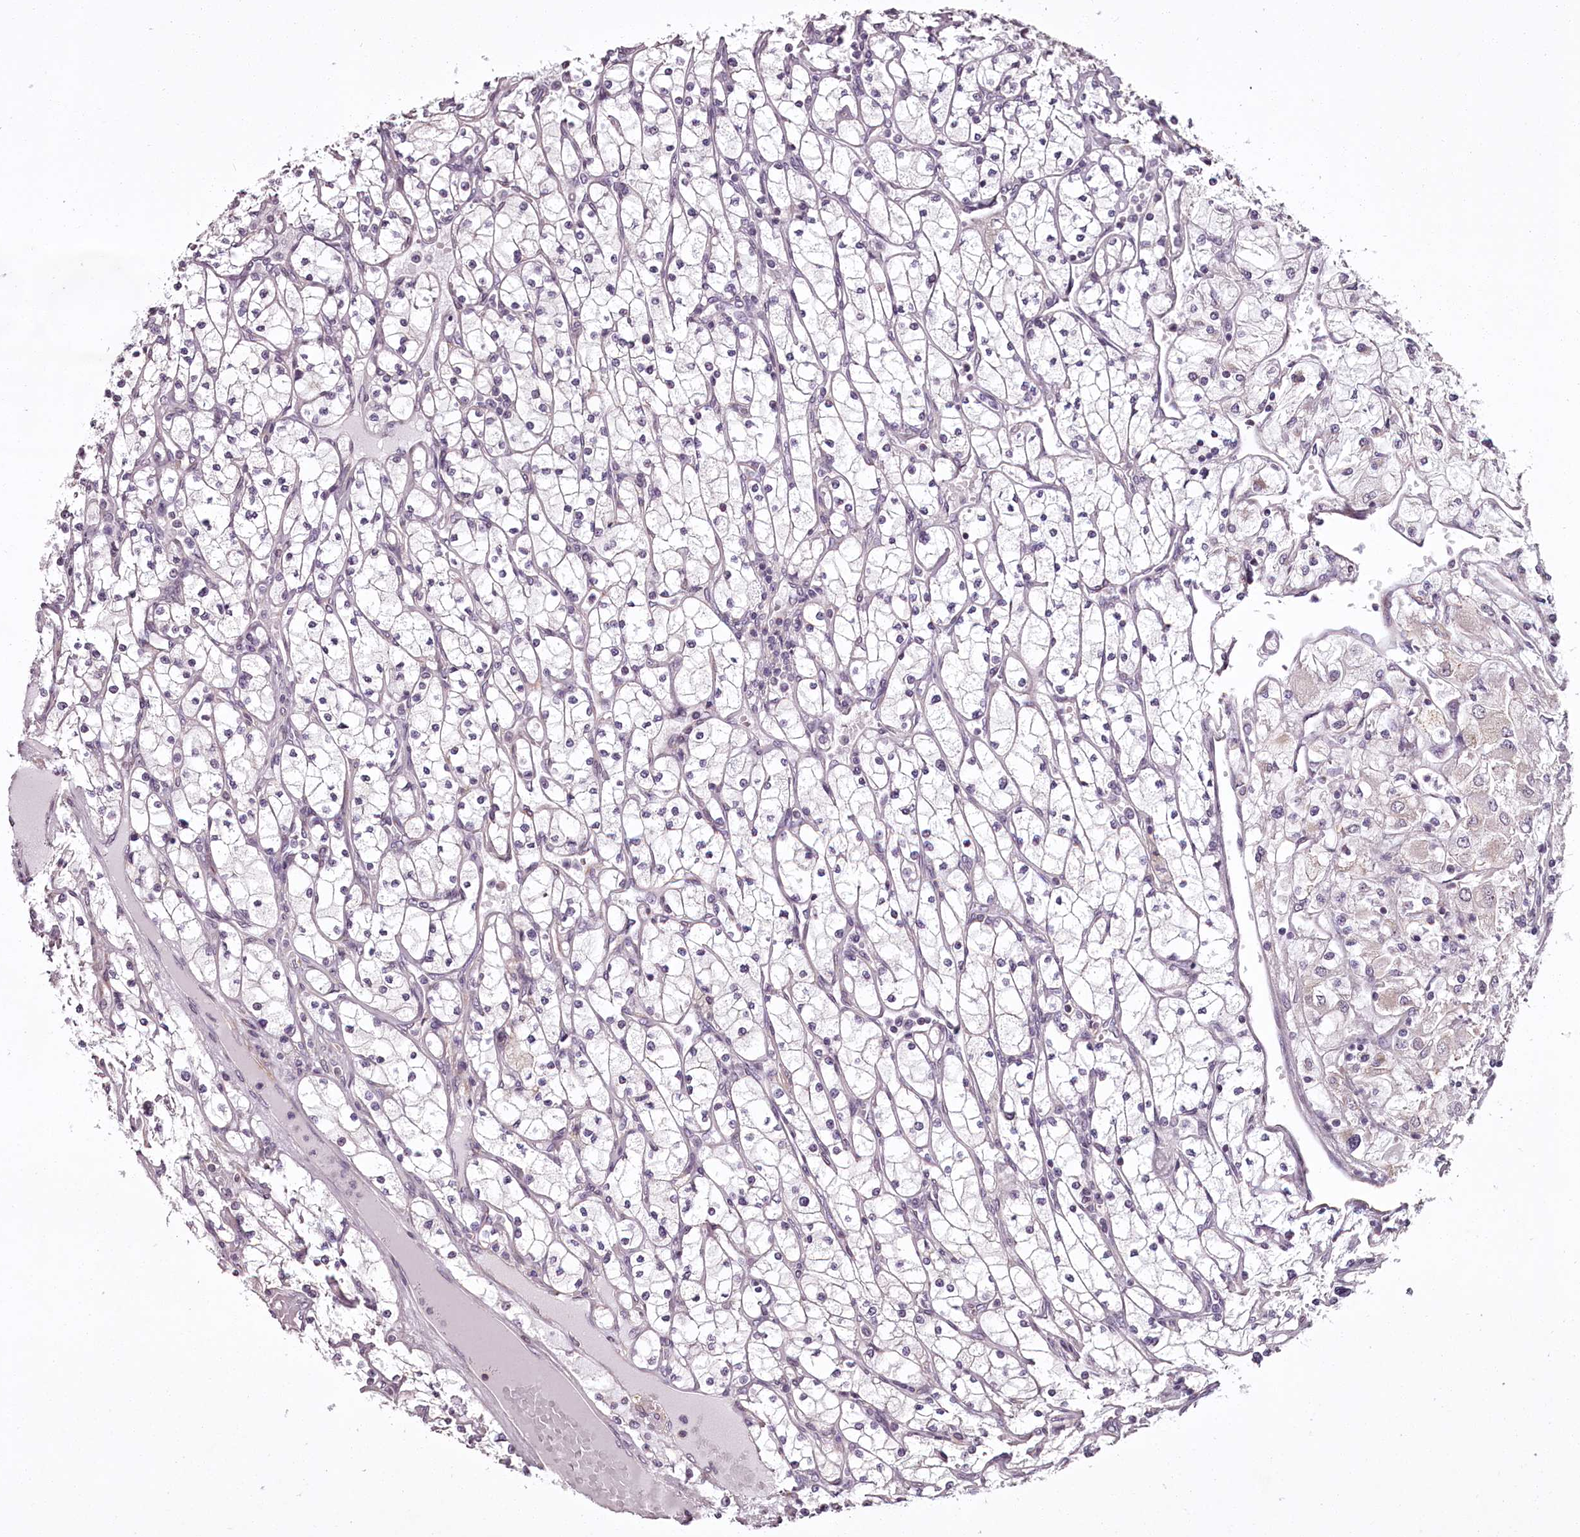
{"staining": {"intensity": "negative", "quantity": "none", "location": "none"}, "tissue": "renal cancer", "cell_type": "Tumor cells", "image_type": "cancer", "snomed": [{"axis": "morphology", "description": "Adenocarcinoma, NOS"}, {"axis": "topography", "description": "Kidney"}], "caption": "Histopathology image shows no significant protein staining in tumor cells of adenocarcinoma (renal).", "gene": "CCDC92", "patient": {"sex": "male", "age": 80}}